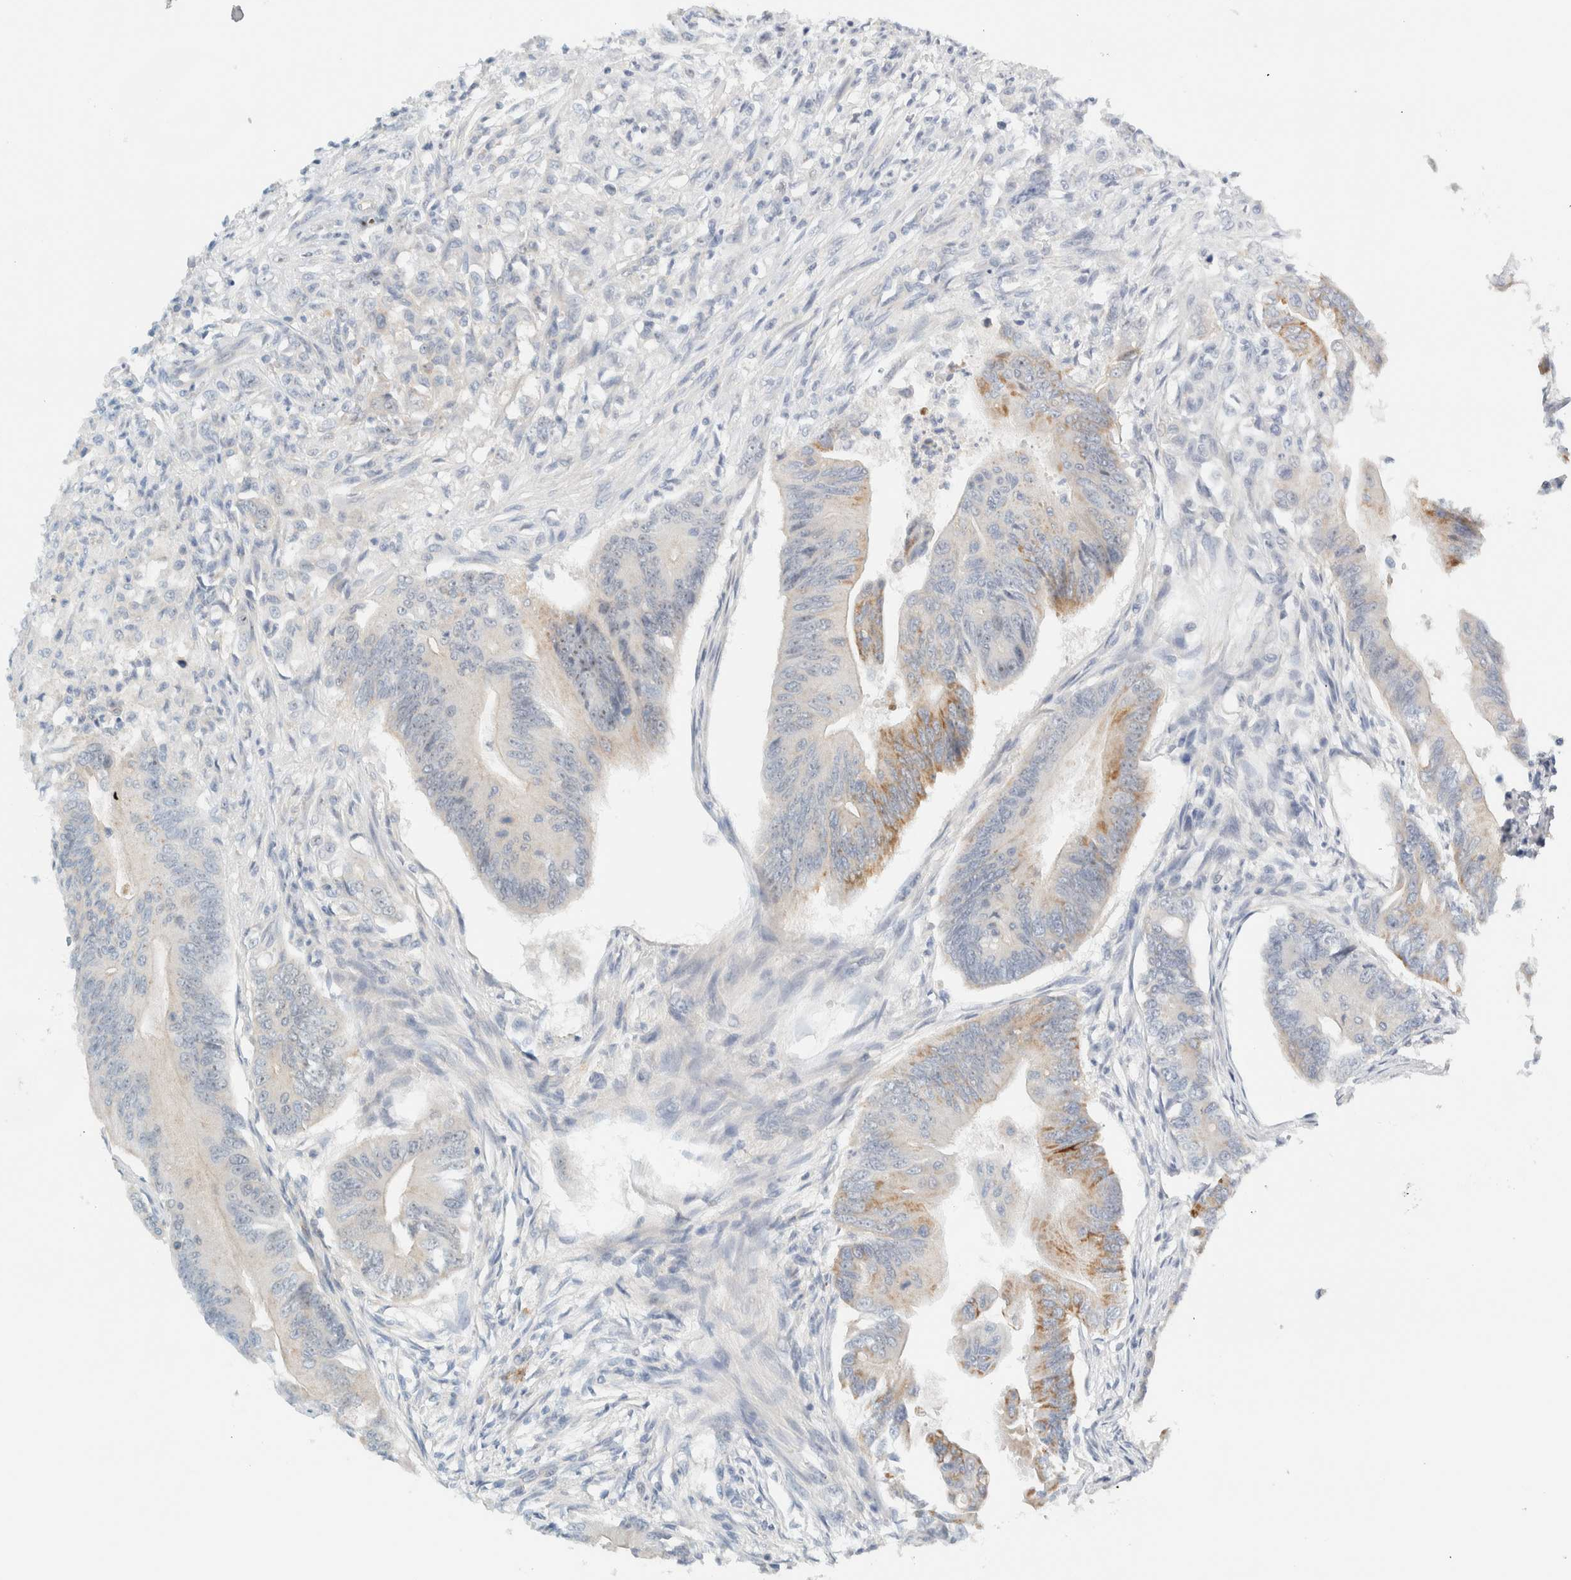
{"staining": {"intensity": "moderate", "quantity": "<25%", "location": "cytoplasmic/membranous"}, "tissue": "colorectal cancer", "cell_type": "Tumor cells", "image_type": "cancer", "snomed": [{"axis": "morphology", "description": "Adenoma, NOS"}, {"axis": "morphology", "description": "Adenocarcinoma, NOS"}, {"axis": "topography", "description": "Colon"}], "caption": "Colorectal cancer (adenoma) stained with a brown dye displays moderate cytoplasmic/membranous positive positivity in about <25% of tumor cells.", "gene": "NDE1", "patient": {"sex": "male", "age": 79}}